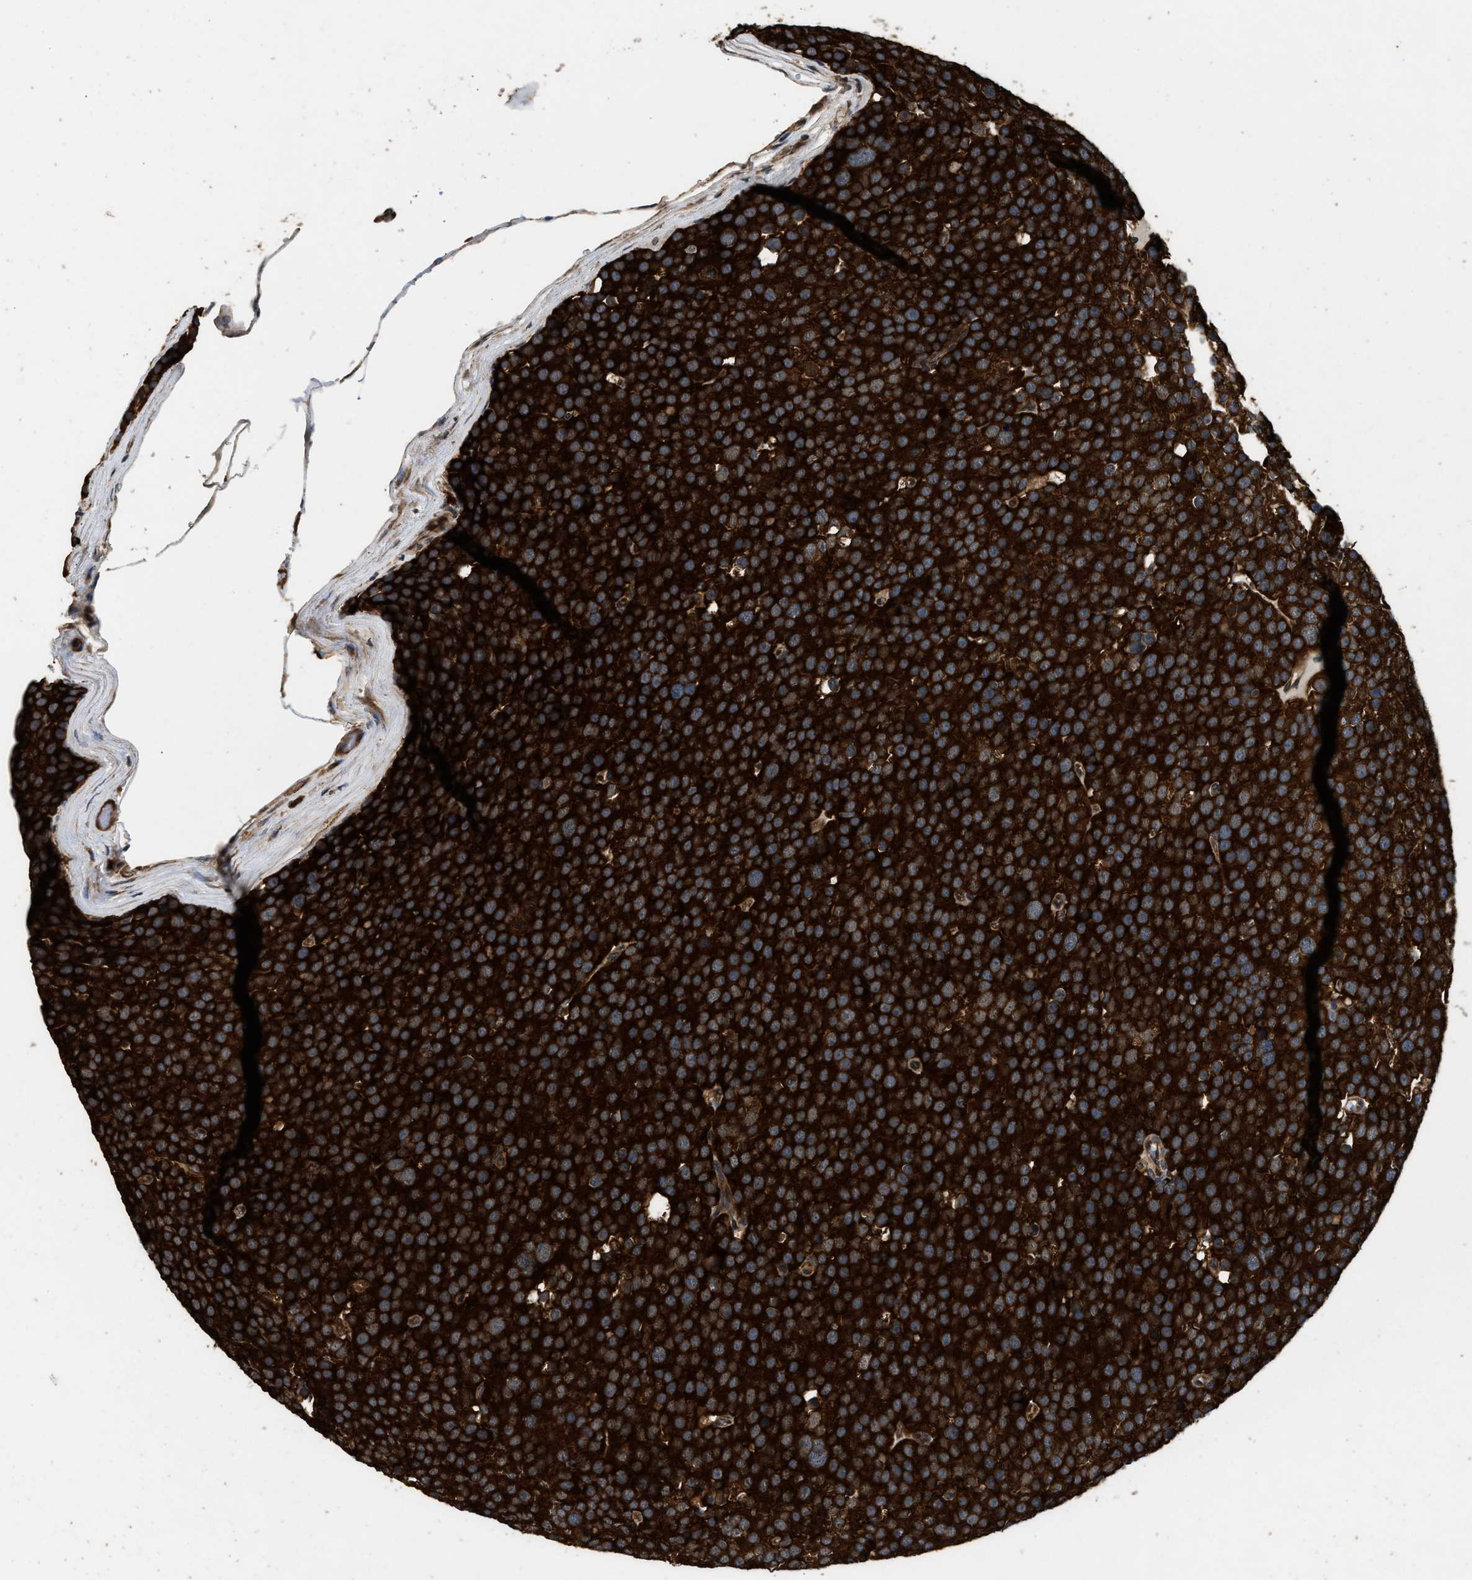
{"staining": {"intensity": "strong", "quantity": ">75%", "location": "cytoplasmic/membranous"}, "tissue": "testis cancer", "cell_type": "Tumor cells", "image_type": "cancer", "snomed": [{"axis": "morphology", "description": "Seminoma, NOS"}, {"axis": "topography", "description": "Testis"}], "caption": "Immunohistochemistry (IHC) micrograph of human testis seminoma stained for a protein (brown), which reveals high levels of strong cytoplasmic/membranous positivity in approximately >75% of tumor cells.", "gene": "DNAJC2", "patient": {"sex": "male", "age": 71}}